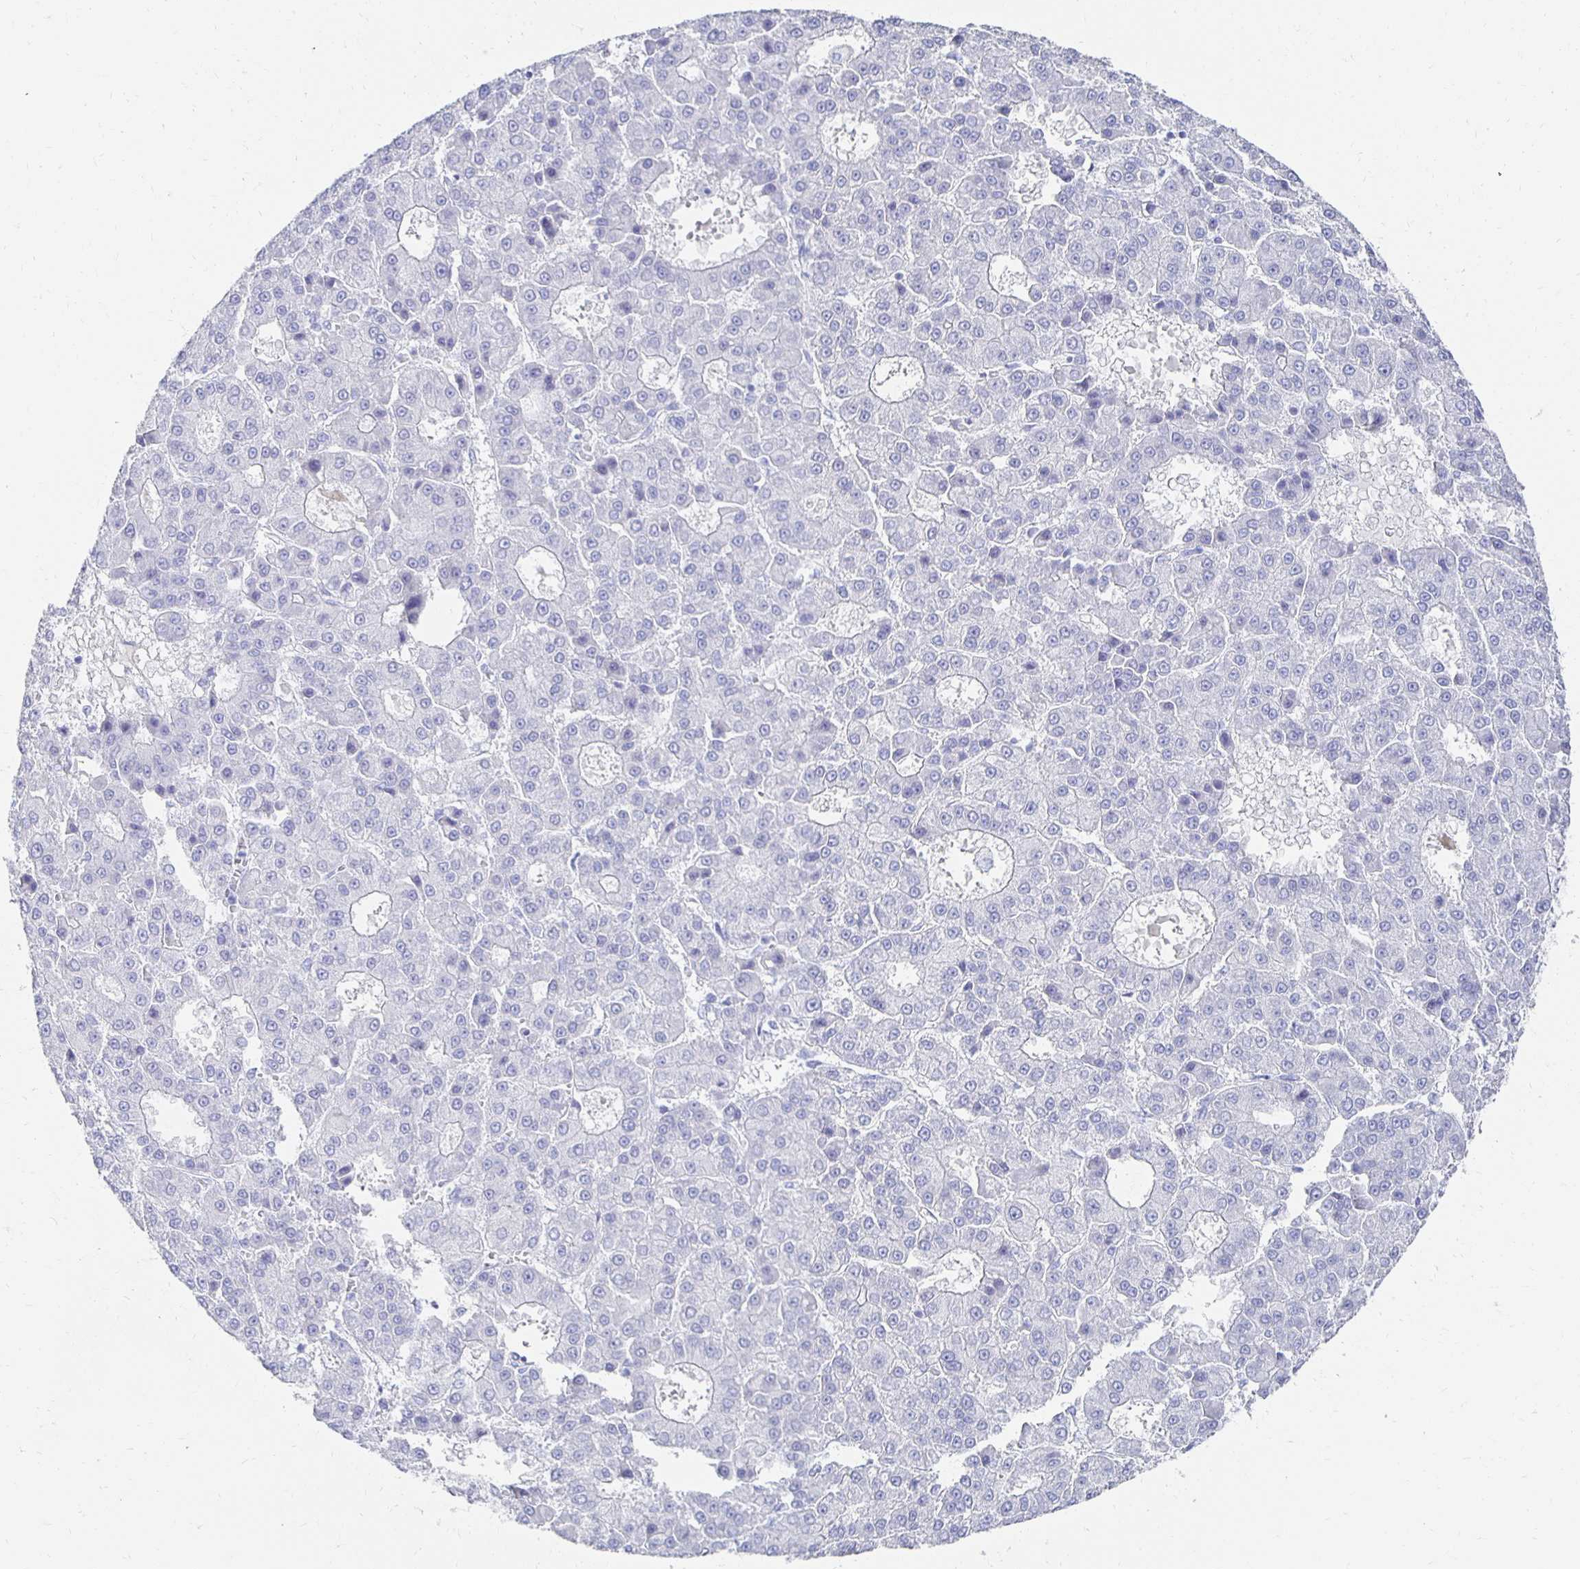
{"staining": {"intensity": "negative", "quantity": "none", "location": "none"}, "tissue": "liver cancer", "cell_type": "Tumor cells", "image_type": "cancer", "snomed": [{"axis": "morphology", "description": "Carcinoma, Hepatocellular, NOS"}, {"axis": "topography", "description": "Liver"}], "caption": "DAB (3,3'-diaminobenzidine) immunohistochemical staining of human liver hepatocellular carcinoma shows no significant staining in tumor cells. The staining was performed using DAB (3,3'-diaminobenzidine) to visualize the protein expression in brown, while the nuclei were stained in blue with hematoxylin (Magnification: 20x).", "gene": "PRDM7", "patient": {"sex": "male", "age": 70}}